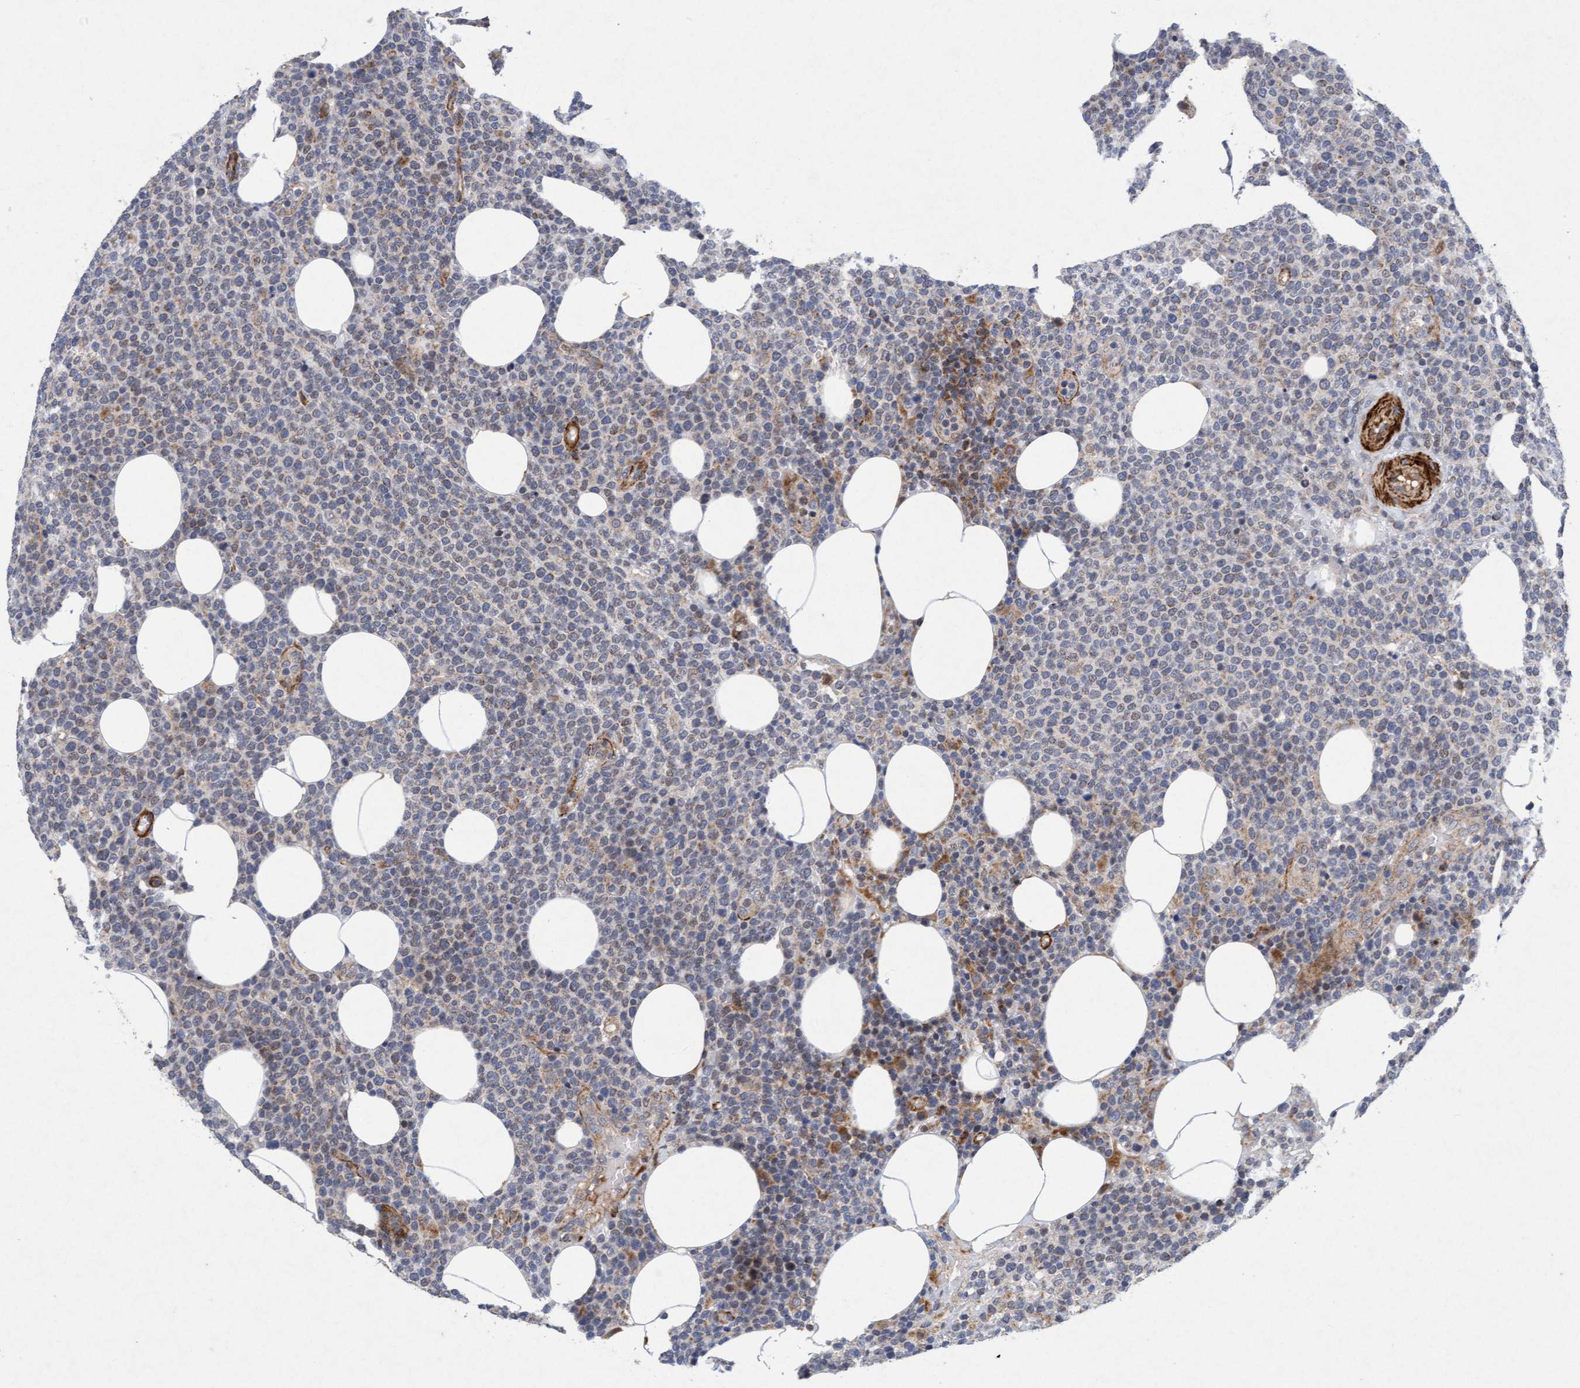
{"staining": {"intensity": "weak", "quantity": "<25%", "location": "cytoplasmic/membranous"}, "tissue": "lymphoma", "cell_type": "Tumor cells", "image_type": "cancer", "snomed": [{"axis": "morphology", "description": "Malignant lymphoma, non-Hodgkin's type, High grade"}, {"axis": "topography", "description": "Lymph node"}], "caption": "Tumor cells are negative for protein expression in human lymphoma.", "gene": "TMEM70", "patient": {"sex": "male", "age": 61}}